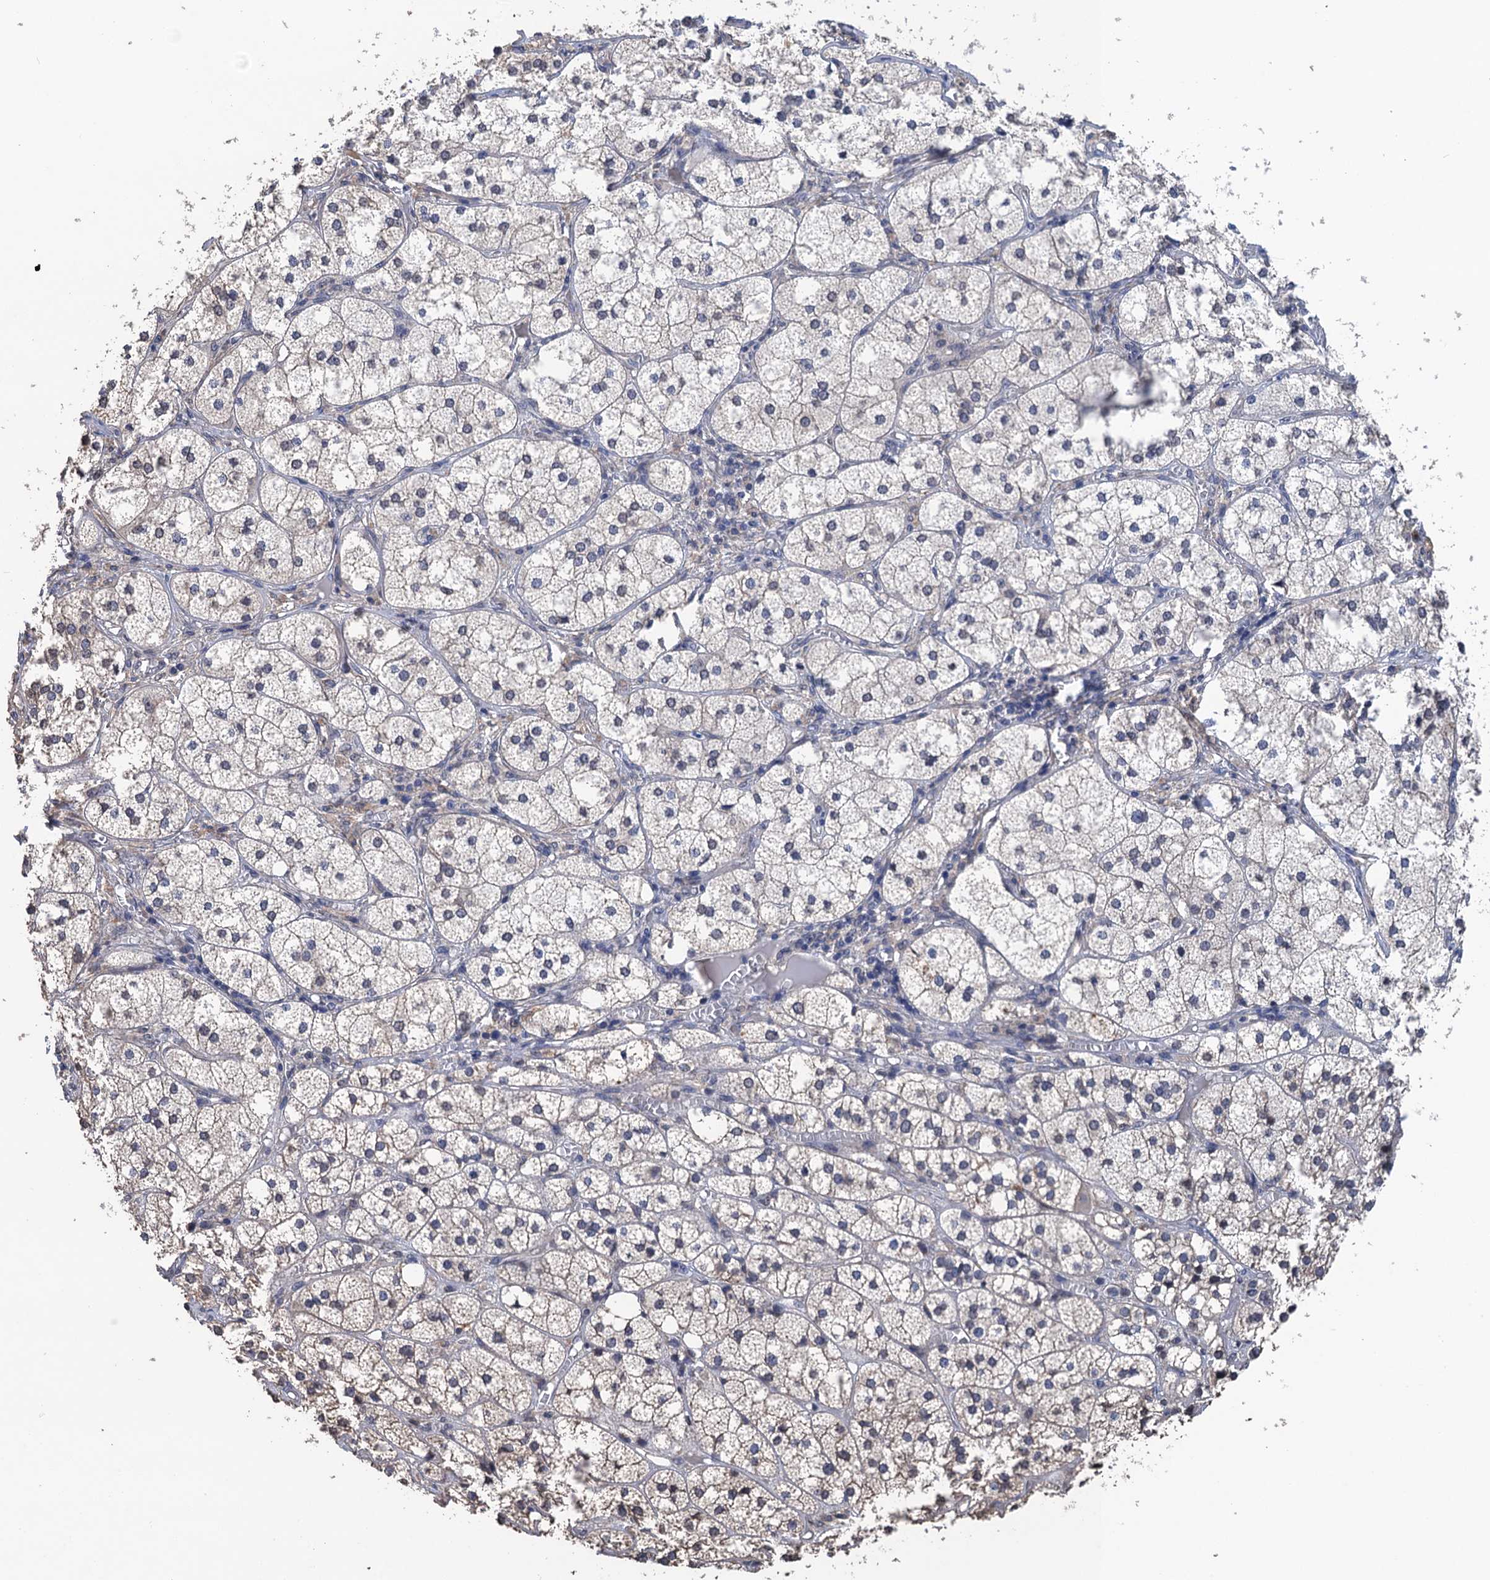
{"staining": {"intensity": "moderate", "quantity": "<25%", "location": "nuclear"}, "tissue": "adrenal gland", "cell_type": "Glandular cells", "image_type": "normal", "snomed": [{"axis": "morphology", "description": "Normal tissue, NOS"}, {"axis": "topography", "description": "Adrenal gland"}], "caption": "Immunohistochemistry (IHC) photomicrograph of unremarkable adrenal gland: human adrenal gland stained using immunohistochemistry demonstrates low levels of moderate protein expression localized specifically in the nuclear of glandular cells, appearing as a nuclear brown color.", "gene": "ART5", "patient": {"sex": "female", "age": 61}}